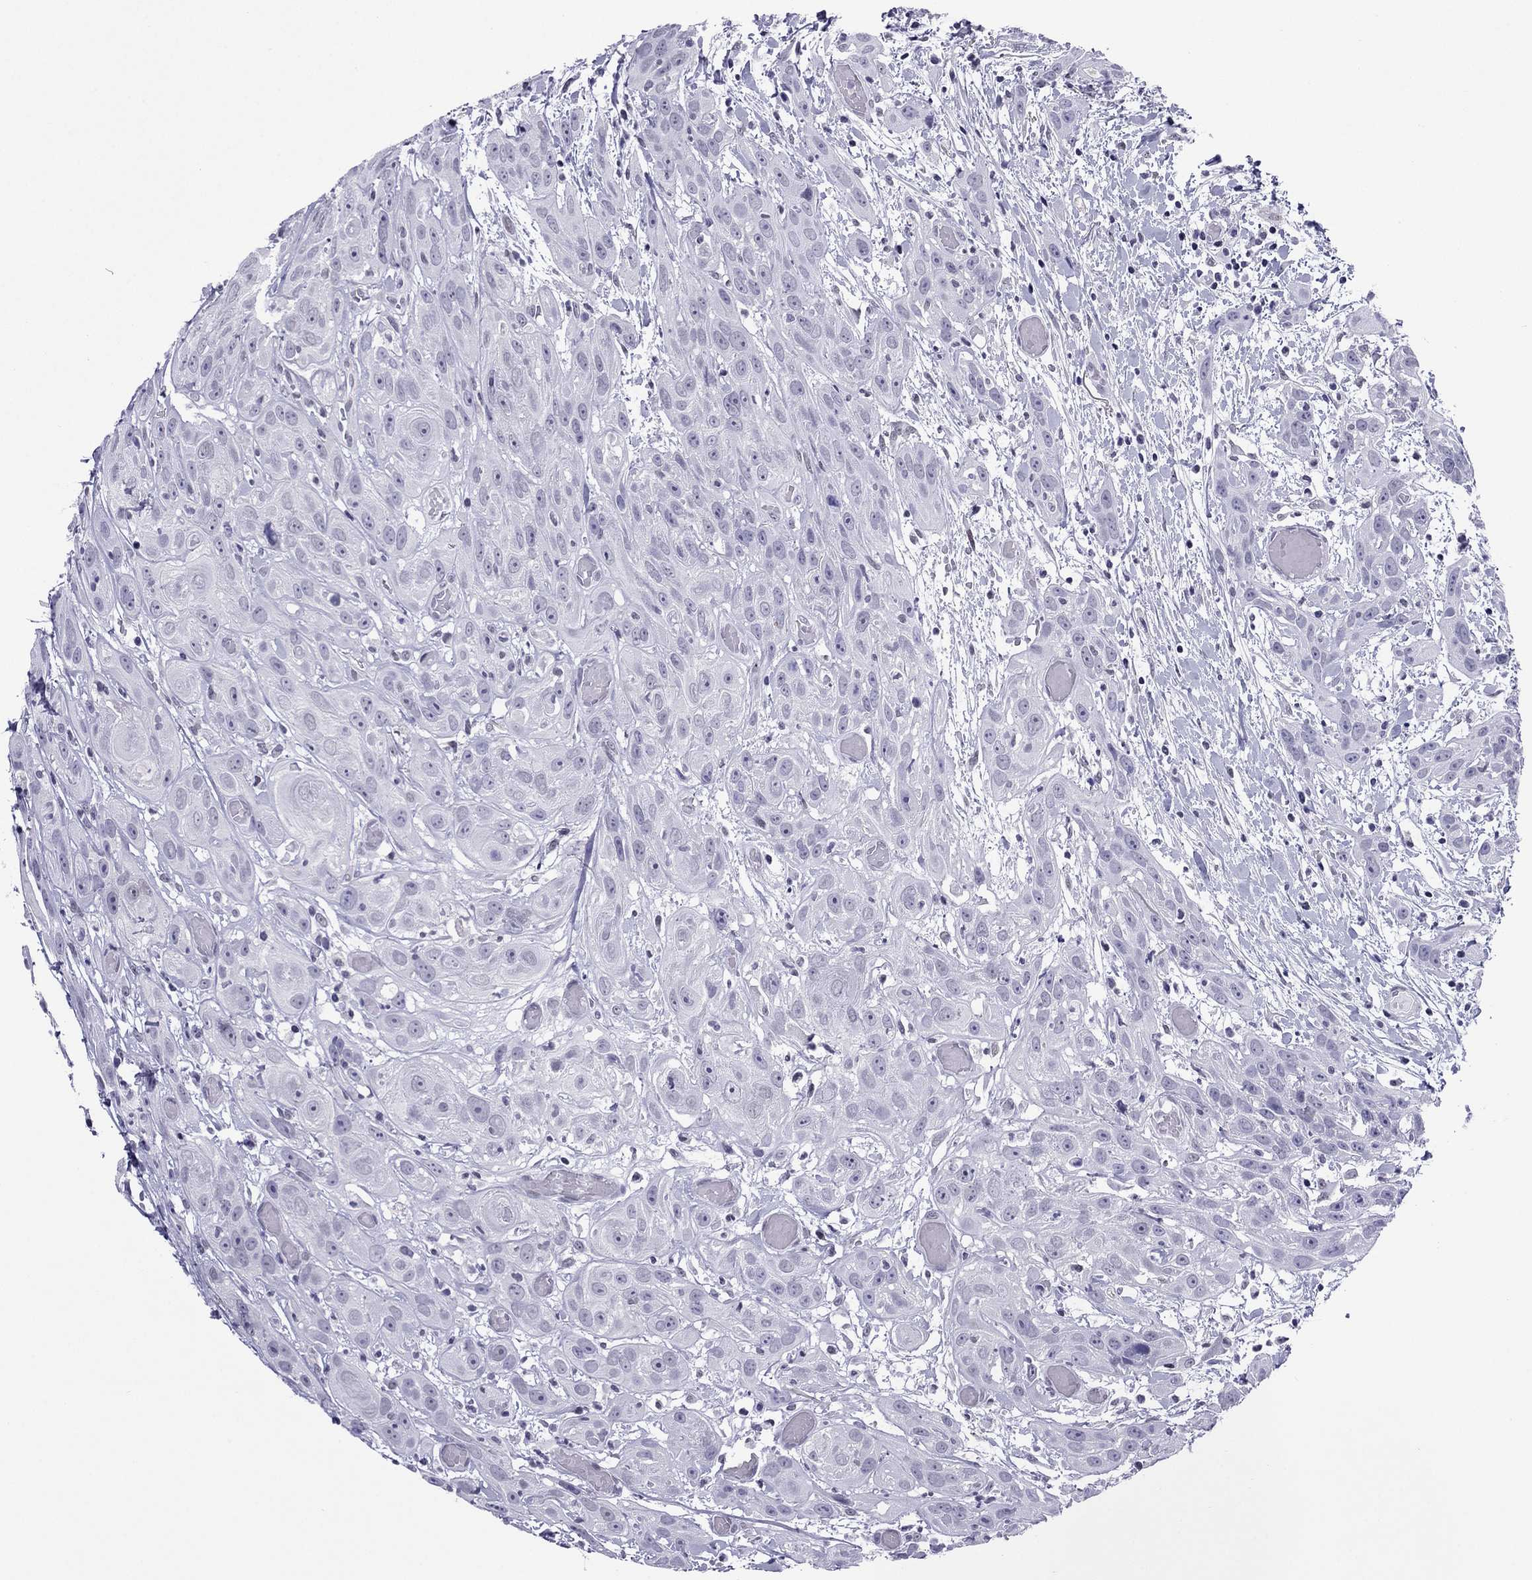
{"staining": {"intensity": "negative", "quantity": "none", "location": "none"}, "tissue": "head and neck cancer", "cell_type": "Tumor cells", "image_type": "cancer", "snomed": [{"axis": "morphology", "description": "Normal tissue, NOS"}, {"axis": "morphology", "description": "Squamous cell carcinoma, NOS"}, {"axis": "topography", "description": "Oral tissue"}, {"axis": "topography", "description": "Salivary gland"}, {"axis": "topography", "description": "Head-Neck"}], "caption": "DAB immunohistochemical staining of head and neck squamous cell carcinoma displays no significant staining in tumor cells.", "gene": "ZNF646", "patient": {"sex": "female", "age": 62}}